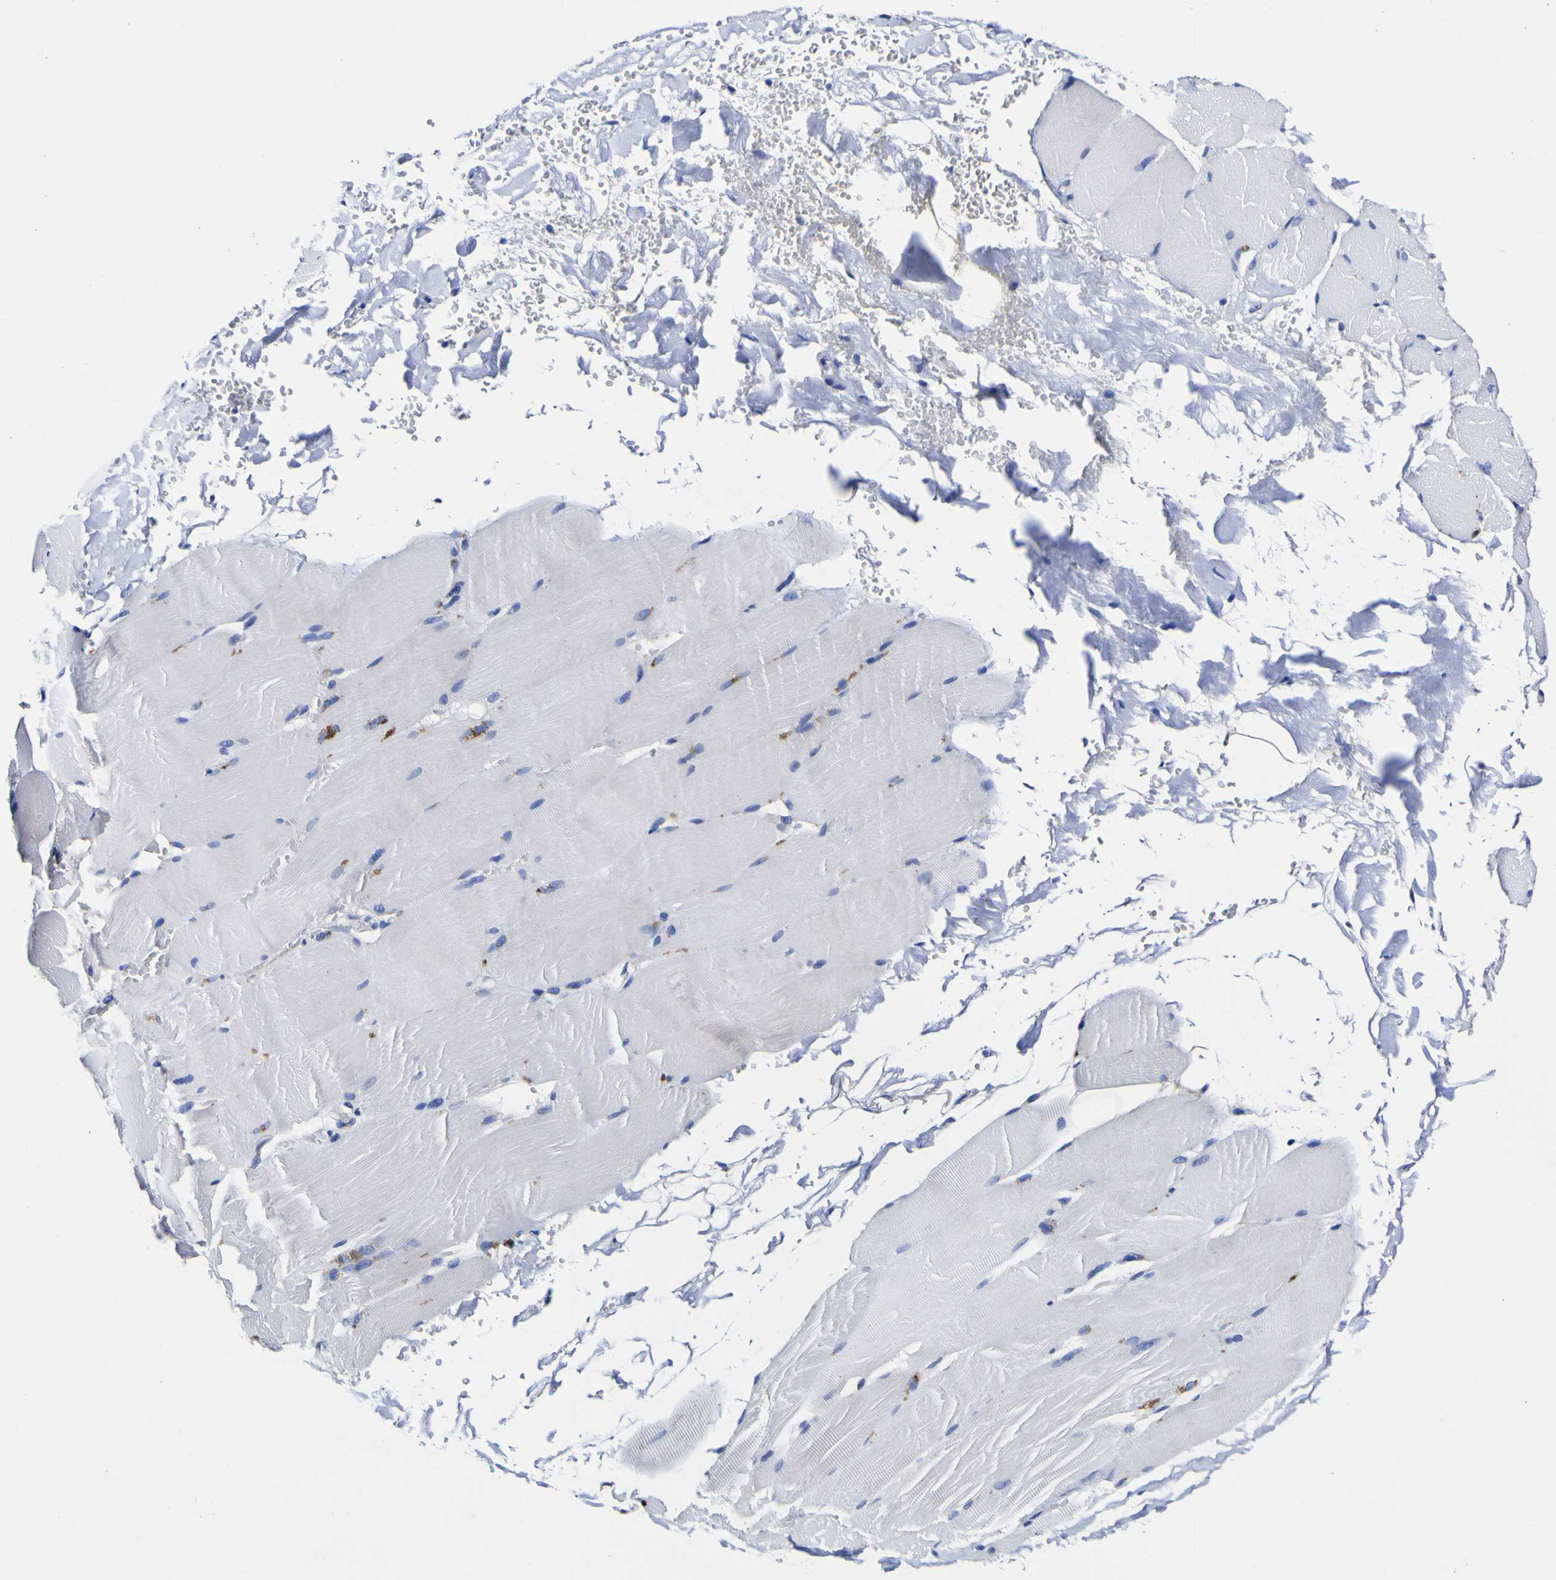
{"staining": {"intensity": "strong", "quantity": "<25%", "location": "cytoplasmic/membranous"}, "tissue": "skeletal muscle", "cell_type": "Myocytes", "image_type": "normal", "snomed": [{"axis": "morphology", "description": "Normal tissue, NOS"}, {"axis": "topography", "description": "Skin"}, {"axis": "topography", "description": "Skeletal muscle"}], "caption": "A histopathology image of skeletal muscle stained for a protein exhibits strong cytoplasmic/membranous brown staining in myocytes. Using DAB (3,3'-diaminobenzidine) (brown) and hematoxylin (blue) stains, captured at high magnification using brightfield microscopy.", "gene": "HLA", "patient": {"sex": "male", "age": 83}}